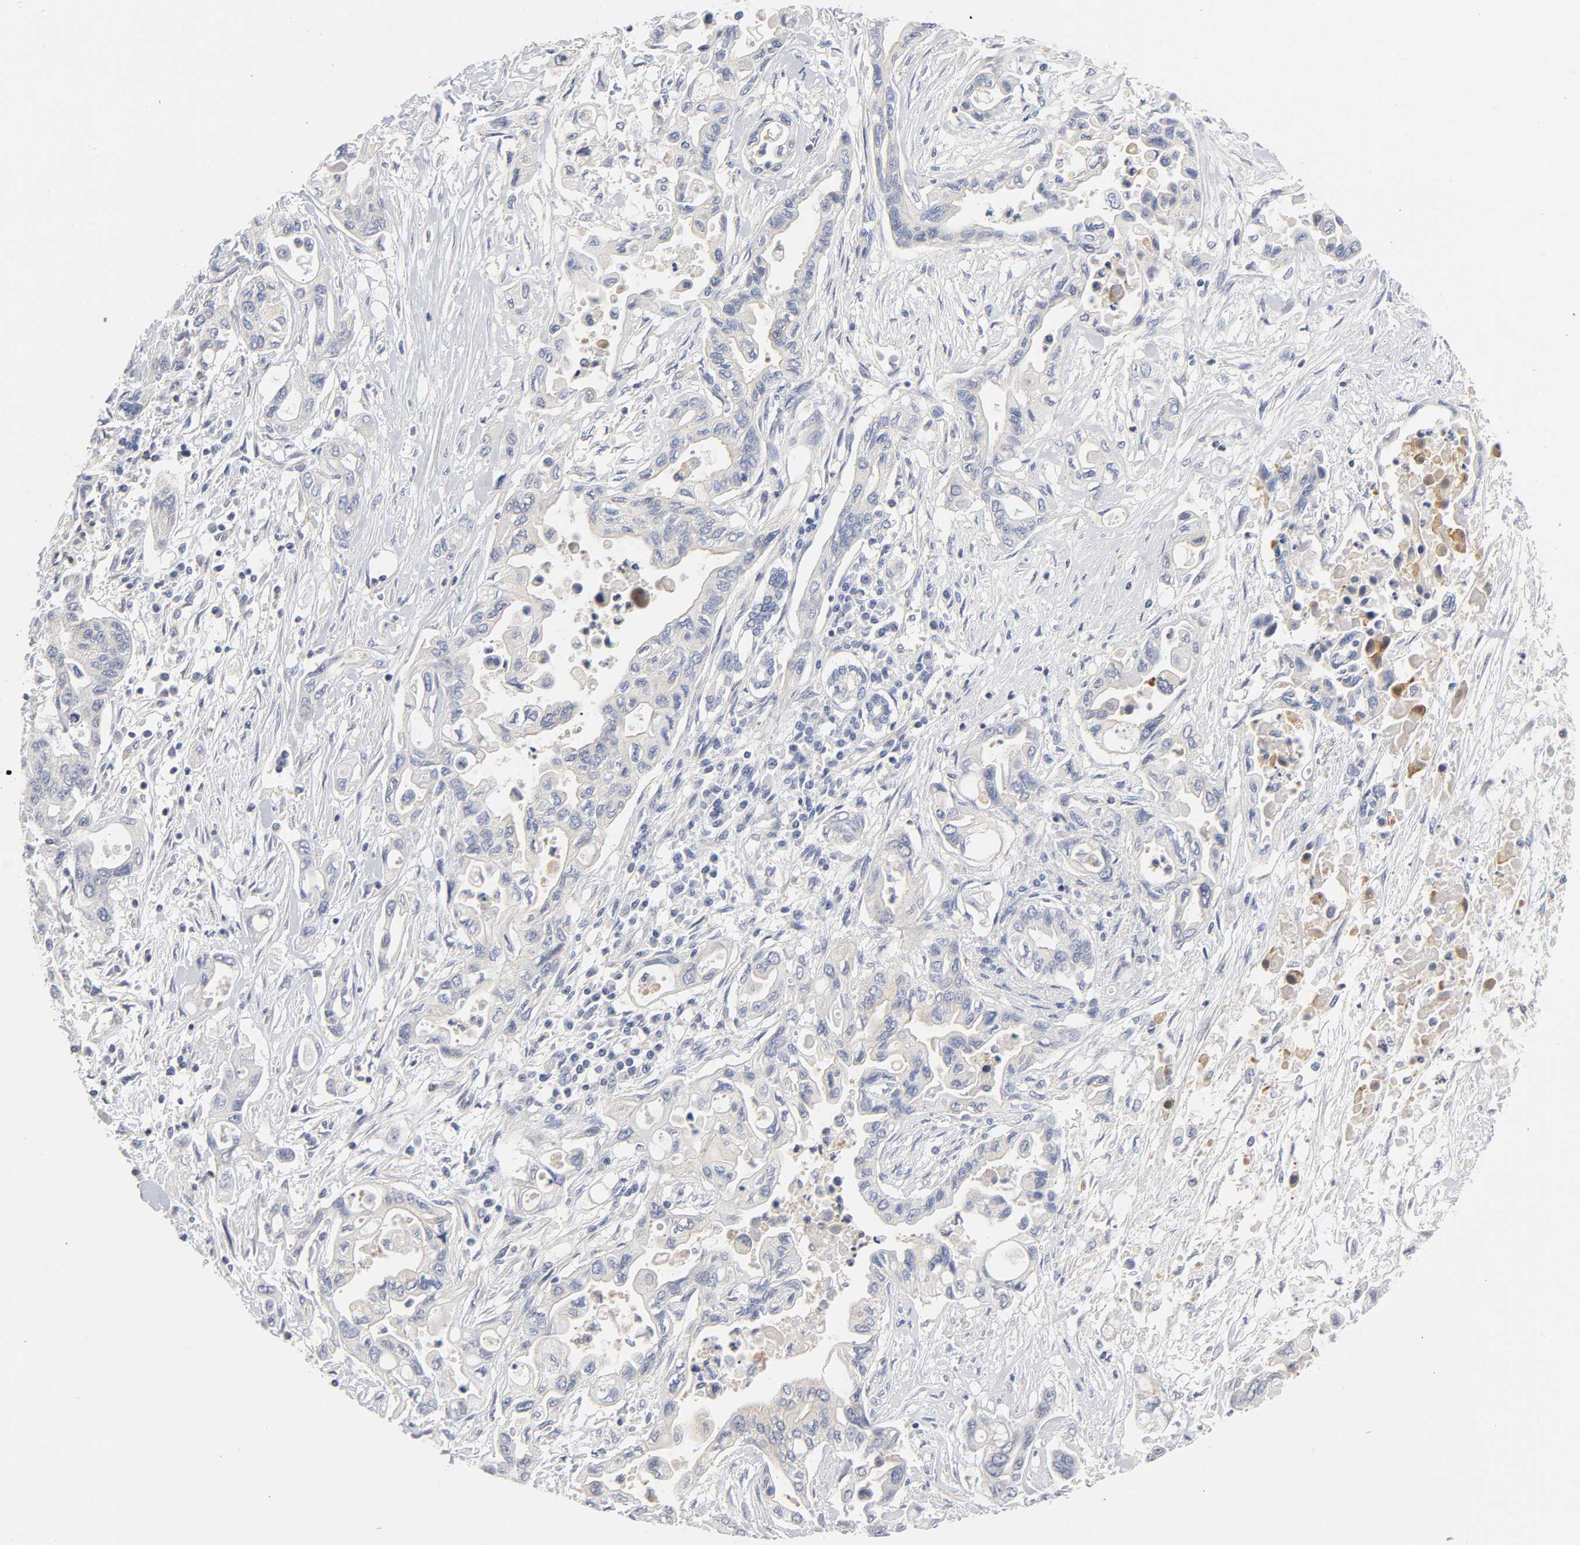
{"staining": {"intensity": "negative", "quantity": "none", "location": "none"}, "tissue": "pancreatic cancer", "cell_type": "Tumor cells", "image_type": "cancer", "snomed": [{"axis": "morphology", "description": "Adenocarcinoma, NOS"}, {"axis": "topography", "description": "Pancreas"}], "caption": "Tumor cells show no significant positivity in pancreatic cancer (adenocarcinoma).", "gene": "ROCK1", "patient": {"sex": "female", "age": 57}}